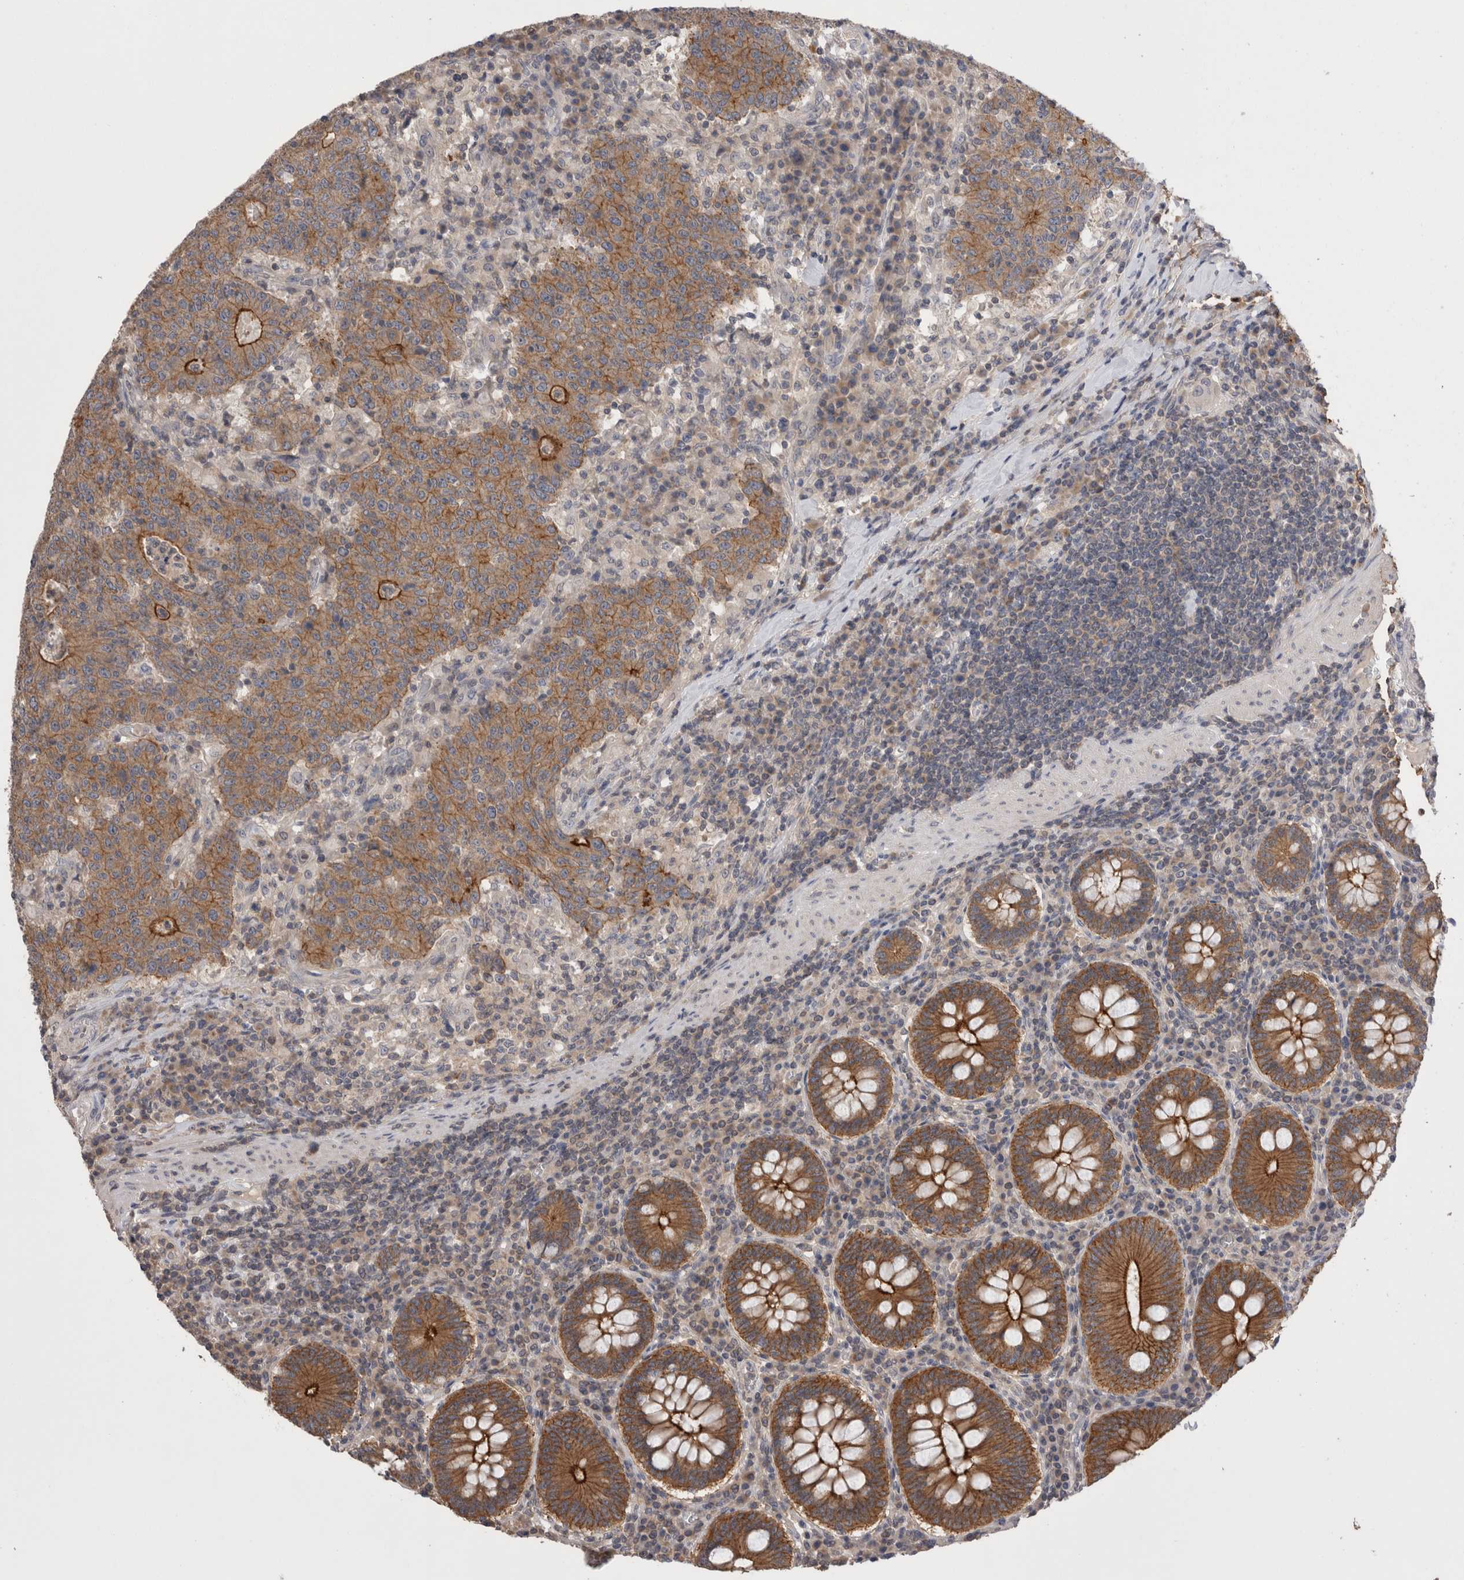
{"staining": {"intensity": "moderate", "quantity": ">75%", "location": "cytoplasmic/membranous"}, "tissue": "colorectal cancer", "cell_type": "Tumor cells", "image_type": "cancer", "snomed": [{"axis": "morphology", "description": "Adenocarcinoma, NOS"}, {"axis": "topography", "description": "Colon"}], "caption": "Colorectal cancer (adenocarcinoma) stained with a protein marker exhibits moderate staining in tumor cells.", "gene": "OTOR", "patient": {"sex": "female", "age": 75}}